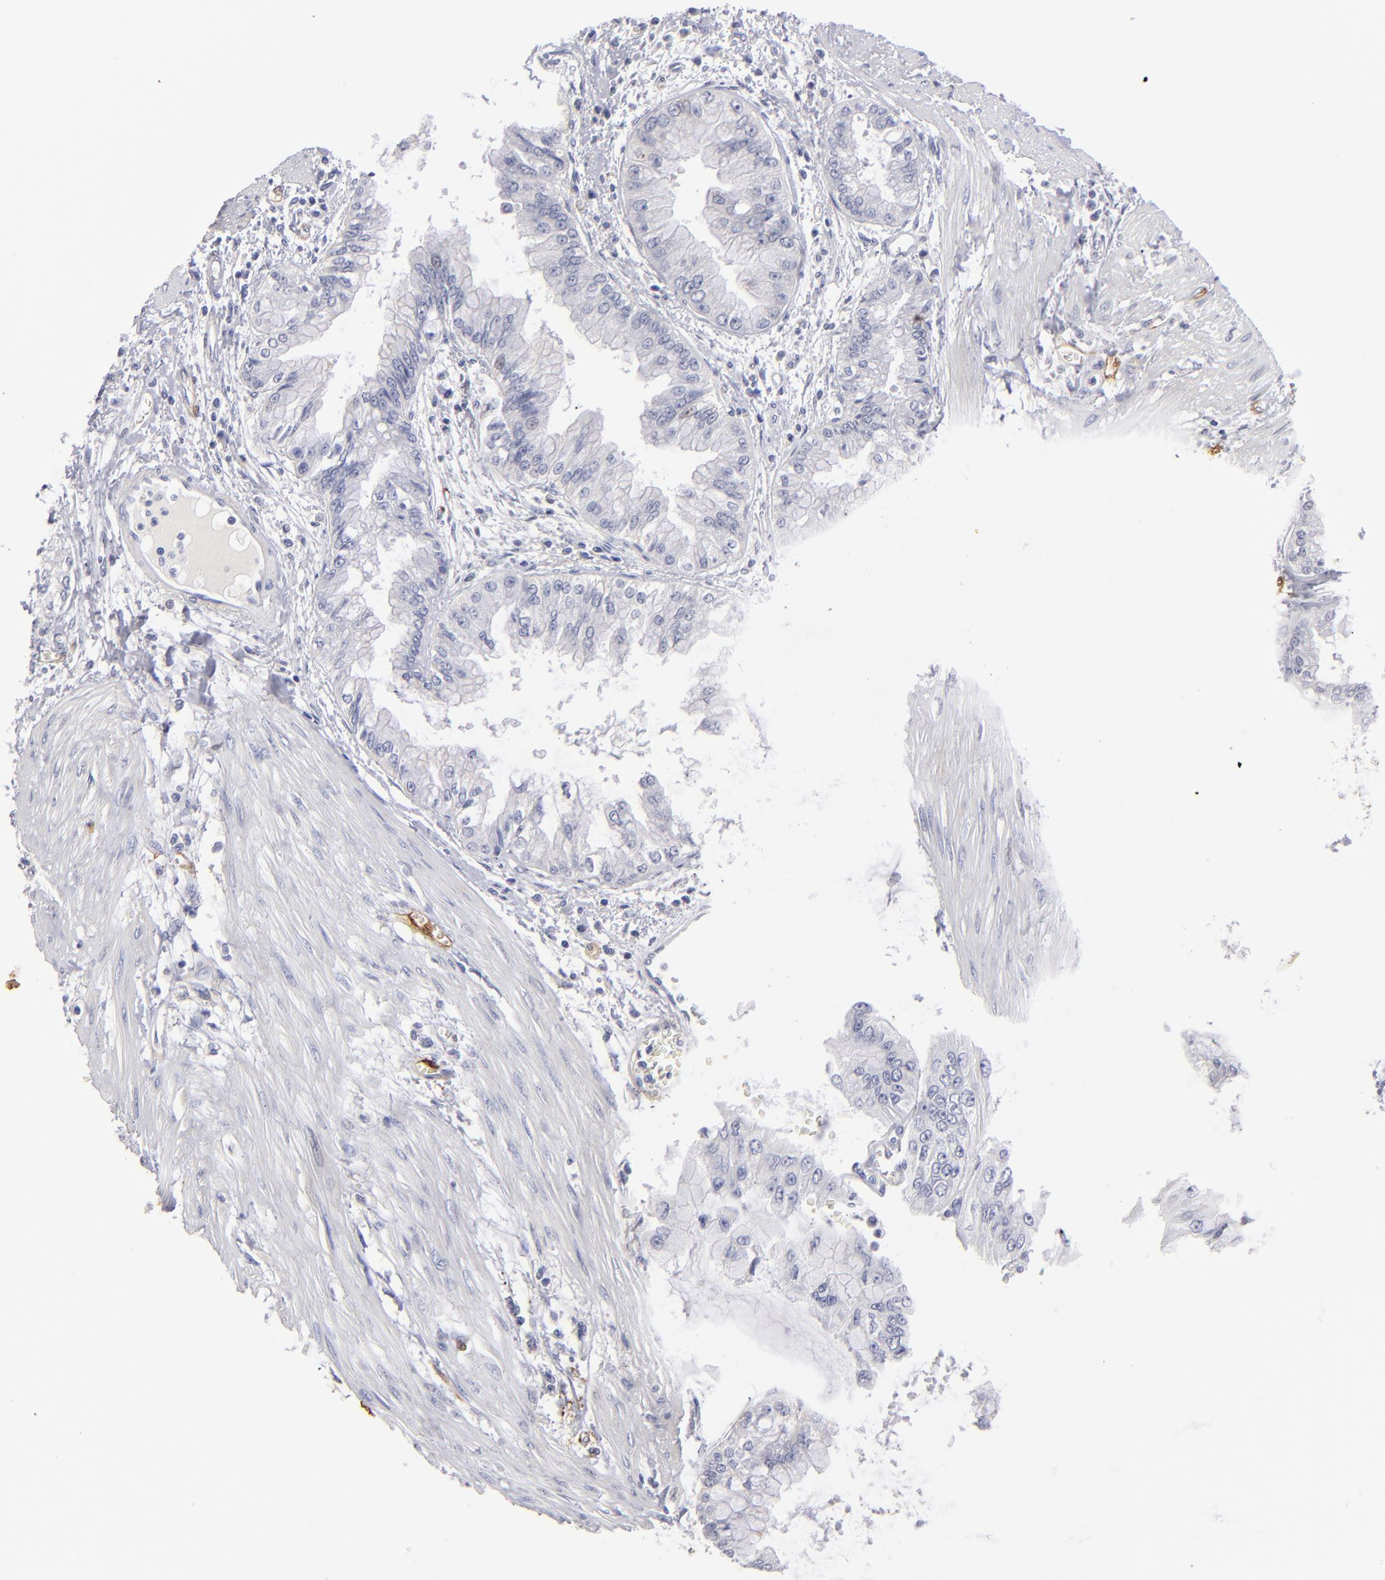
{"staining": {"intensity": "negative", "quantity": "none", "location": "none"}, "tissue": "liver cancer", "cell_type": "Tumor cells", "image_type": "cancer", "snomed": [{"axis": "morphology", "description": "Cholangiocarcinoma"}, {"axis": "topography", "description": "Liver"}], "caption": "Immunohistochemistry (IHC) of liver cancer exhibits no expression in tumor cells. The staining is performed using DAB brown chromogen with nuclei counter-stained in using hematoxylin.", "gene": "FABP4", "patient": {"sex": "female", "age": 79}}